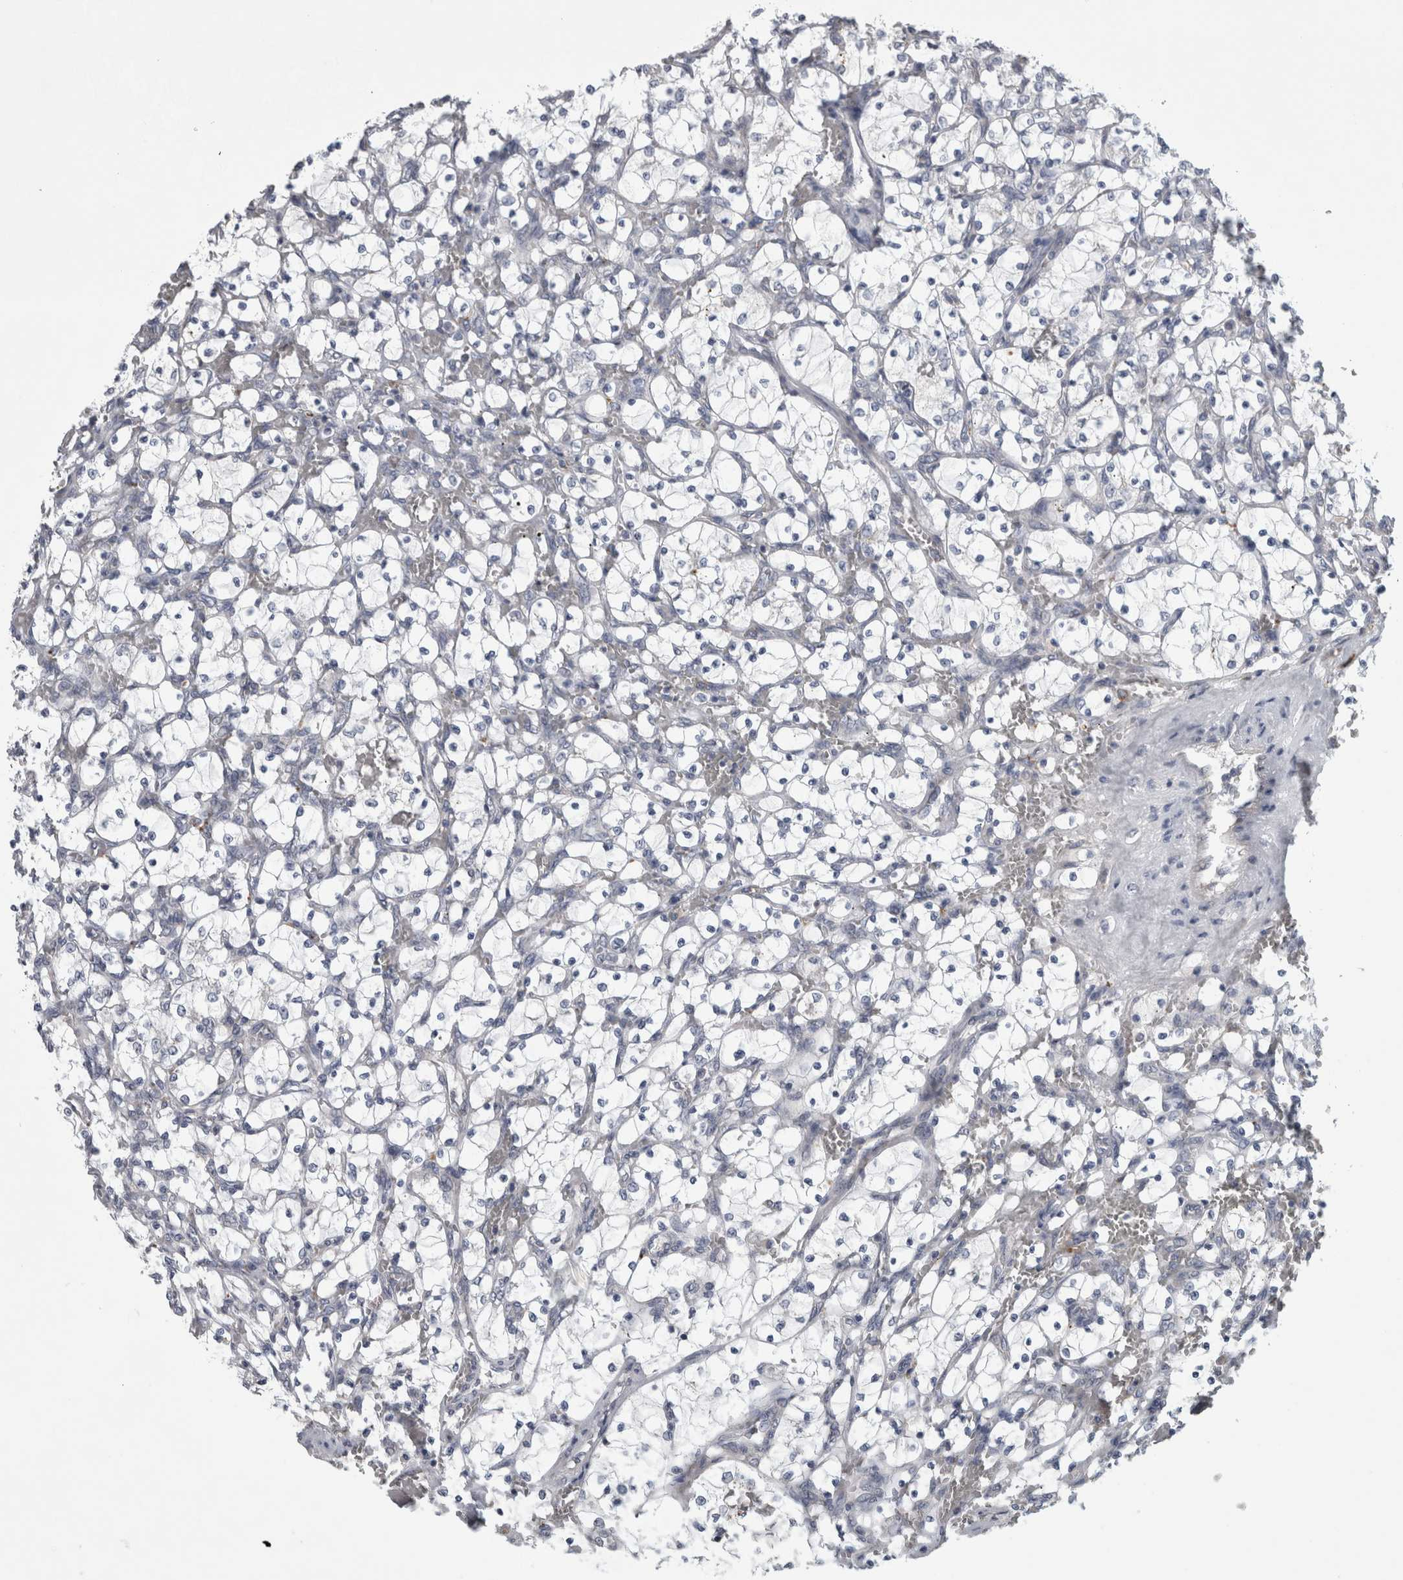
{"staining": {"intensity": "negative", "quantity": "none", "location": "none"}, "tissue": "renal cancer", "cell_type": "Tumor cells", "image_type": "cancer", "snomed": [{"axis": "morphology", "description": "Adenocarcinoma, NOS"}, {"axis": "topography", "description": "Kidney"}], "caption": "Human adenocarcinoma (renal) stained for a protein using immunohistochemistry displays no positivity in tumor cells.", "gene": "ATXN2", "patient": {"sex": "female", "age": 69}}